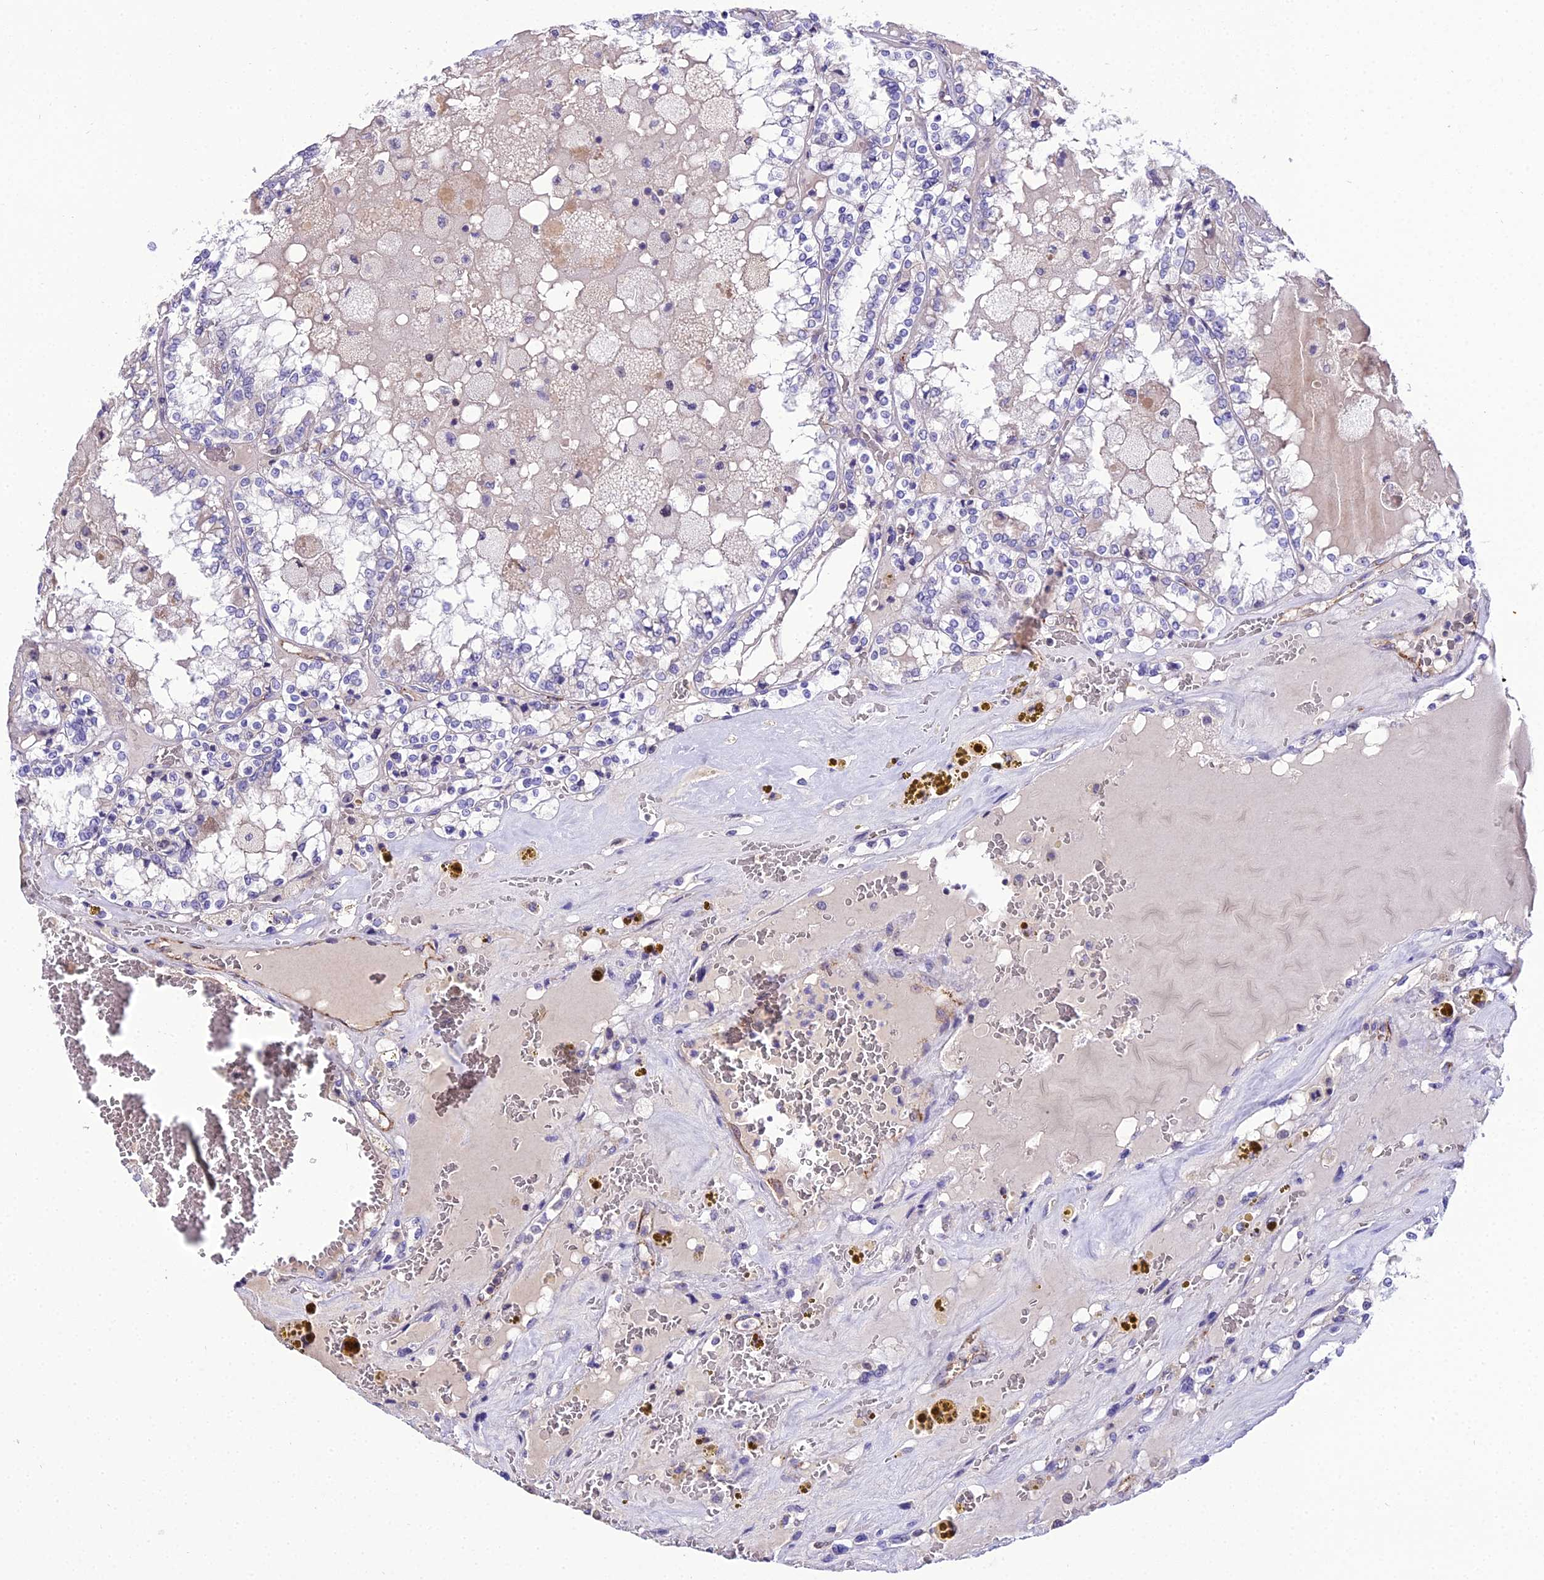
{"staining": {"intensity": "negative", "quantity": "none", "location": "none"}, "tissue": "renal cancer", "cell_type": "Tumor cells", "image_type": "cancer", "snomed": [{"axis": "morphology", "description": "Adenocarcinoma, NOS"}, {"axis": "topography", "description": "Kidney"}], "caption": "The photomicrograph reveals no significant expression in tumor cells of renal cancer.", "gene": "SHQ1", "patient": {"sex": "female", "age": 56}}